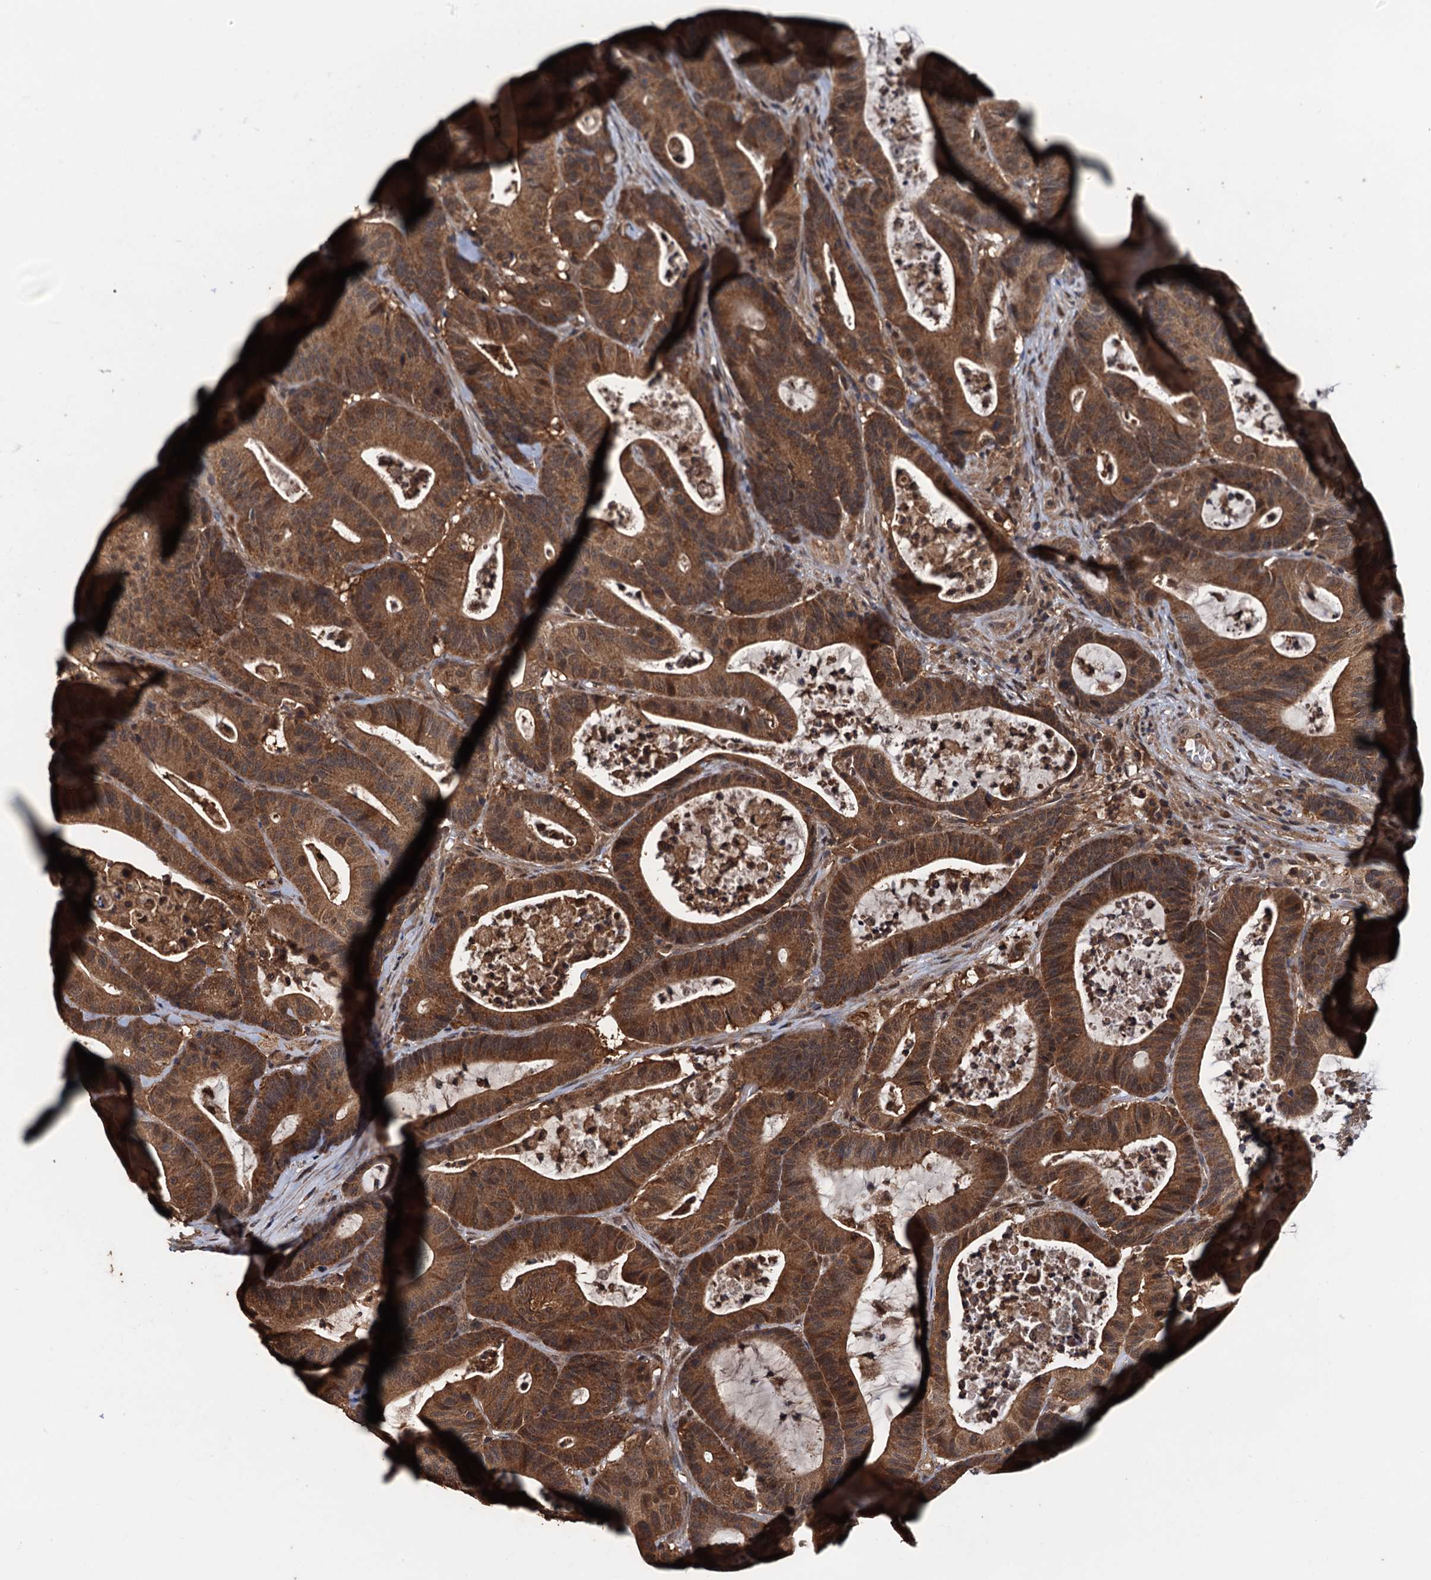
{"staining": {"intensity": "strong", "quantity": ">75%", "location": "cytoplasmic/membranous"}, "tissue": "colorectal cancer", "cell_type": "Tumor cells", "image_type": "cancer", "snomed": [{"axis": "morphology", "description": "Adenocarcinoma, NOS"}, {"axis": "topography", "description": "Colon"}], "caption": "Strong cytoplasmic/membranous positivity for a protein is identified in about >75% of tumor cells of colorectal cancer (adenocarcinoma) using immunohistochemistry (IHC).", "gene": "PSMD9", "patient": {"sex": "female", "age": 84}}